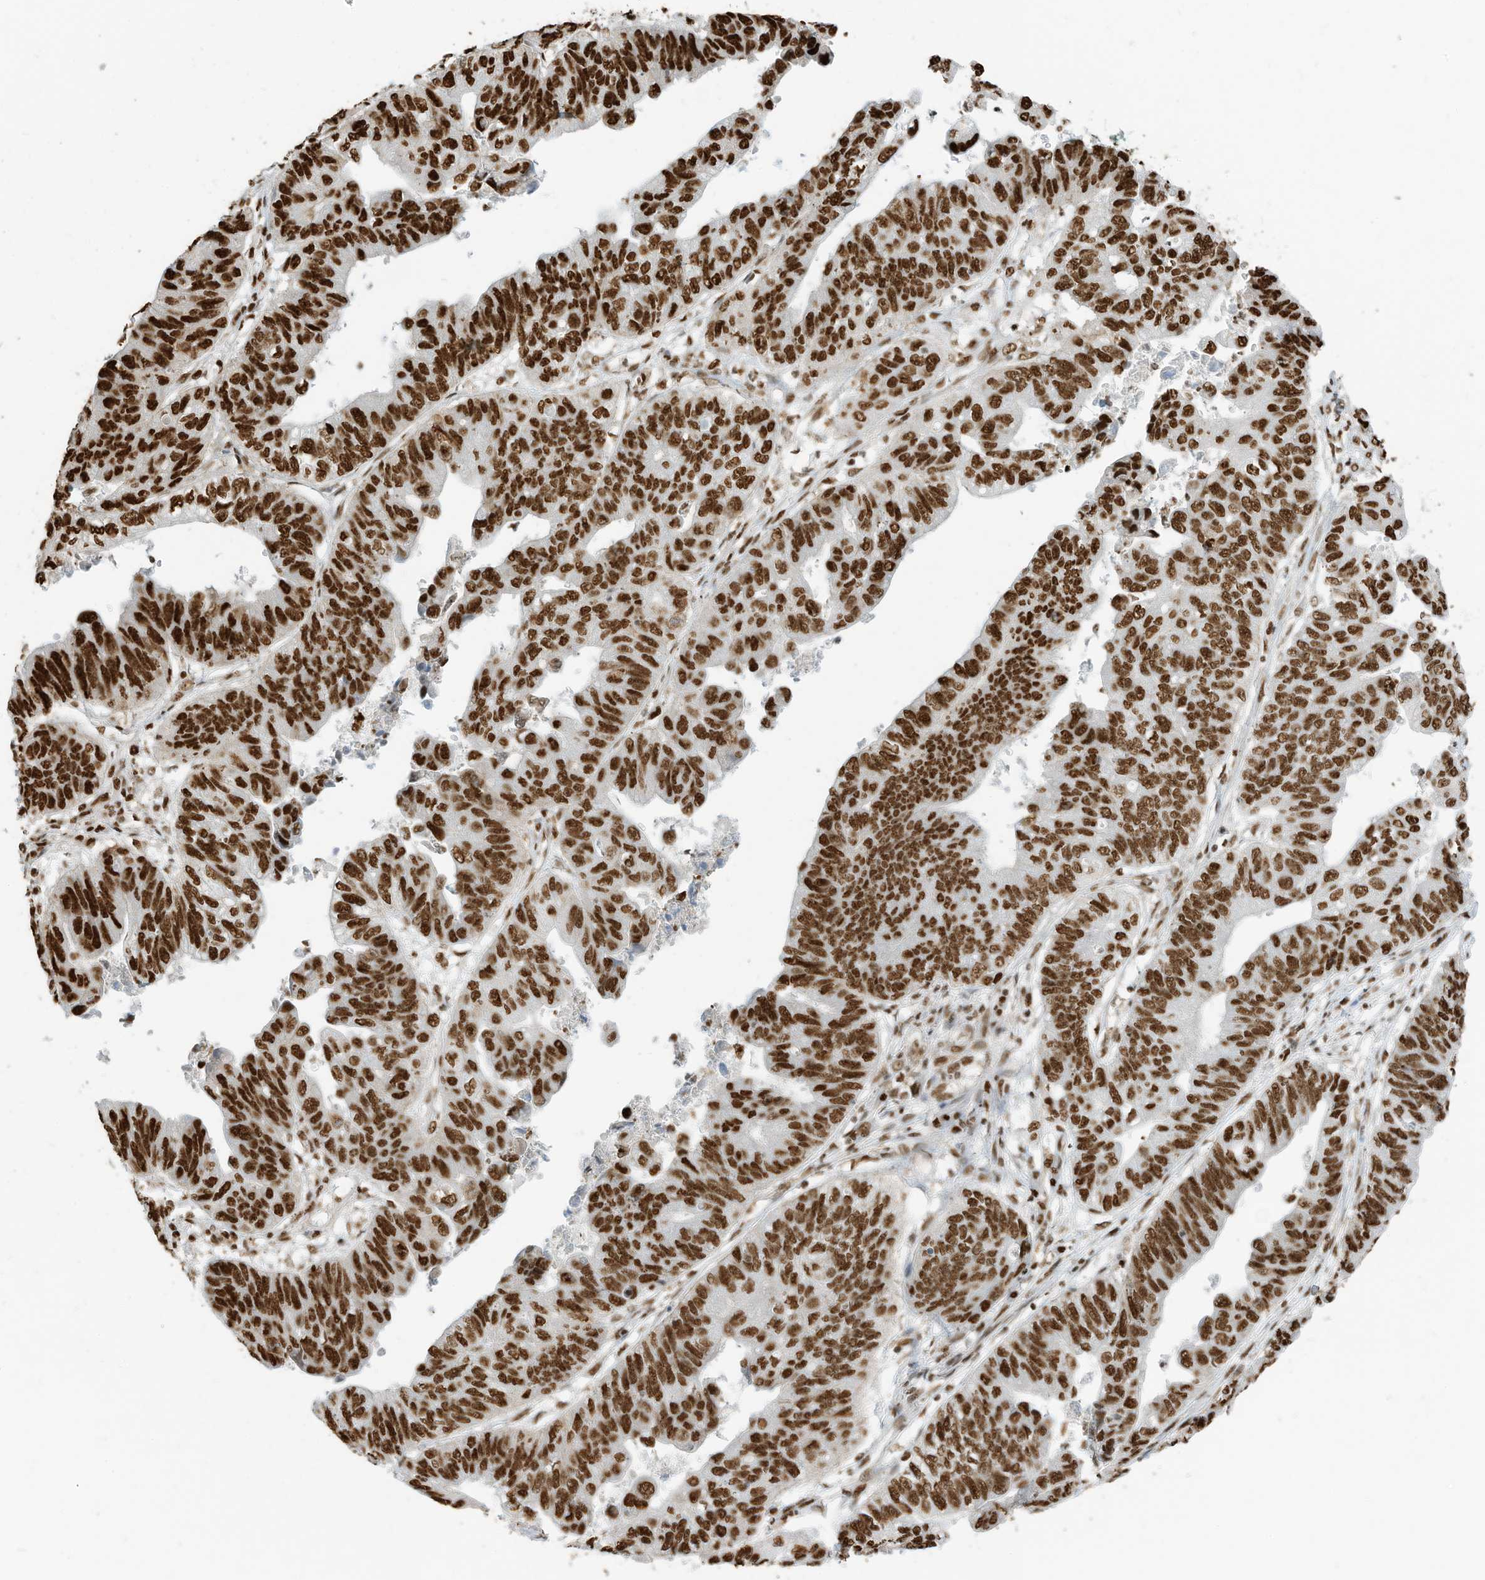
{"staining": {"intensity": "strong", "quantity": ">75%", "location": "nuclear"}, "tissue": "stomach cancer", "cell_type": "Tumor cells", "image_type": "cancer", "snomed": [{"axis": "morphology", "description": "Adenocarcinoma, NOS"}, {"axis": "topography", "description": "Stomach"}], "caption": "Strong nuclear positivity for a protein is identified in approximately >75% of tumor cells of adenocarcinoma (stomach) using immunohistochemistry (IHC).", "gene": "SAMD15", "patient": {"sex": "male", "age": 59}}